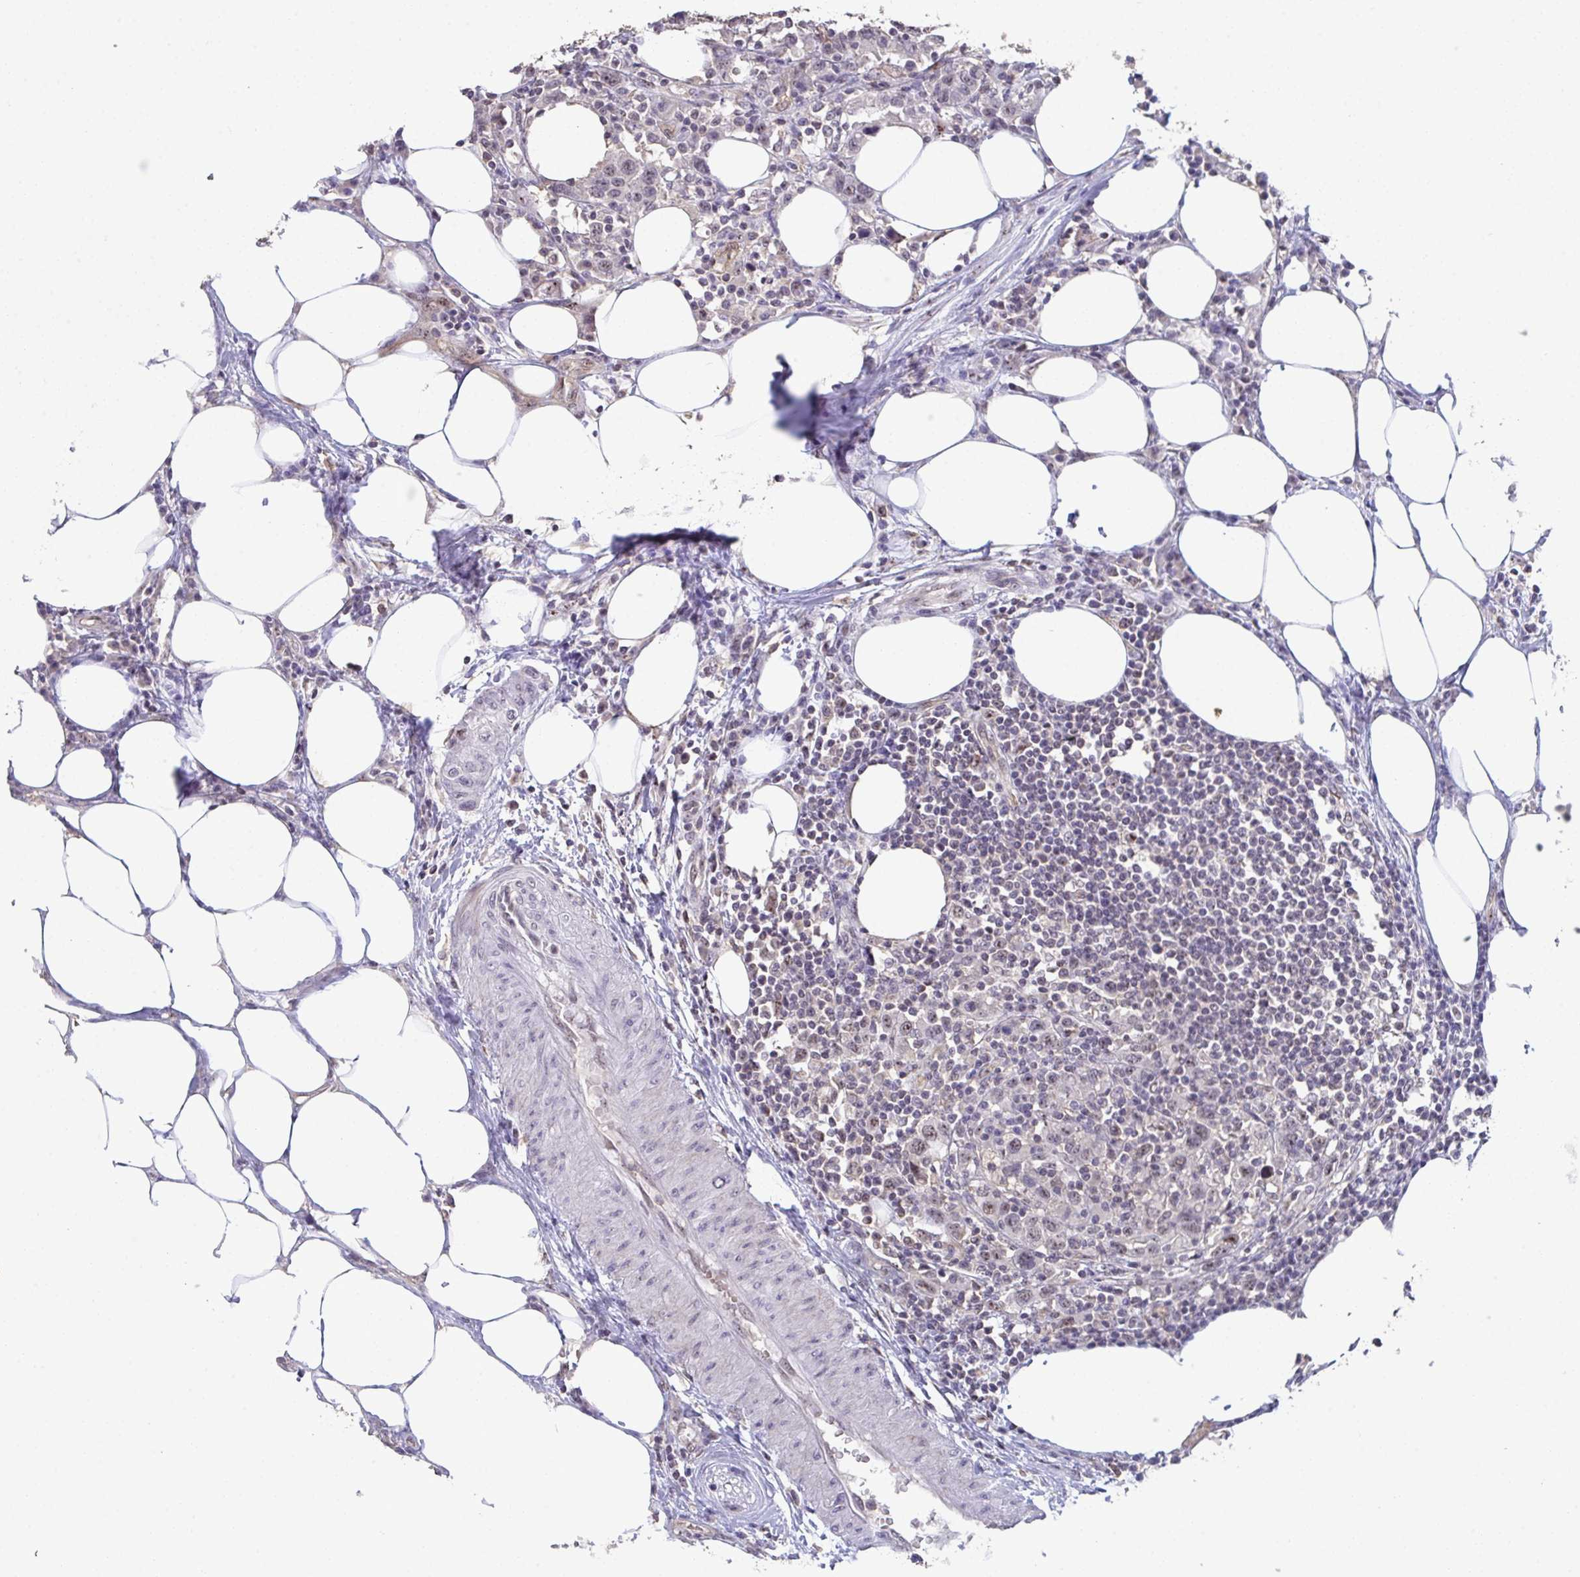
{"staining": {"intensity": "weak", "quantity": "<25%", "location": "nuclear"}, "tissue": "urothelial cancer", "cell_type": "Tumor cells", "image_type": "cancer", "snomed": [{"axis": "morphology", "description": "Urothelial carcinoma, High grade"}, {"axis": "topography", "description": "Urinary bladder"}], "caption": "This is an immunohistochemistry (IHC) image of high-grade urothelial carcinoma. There is no expression in tumor cells.", "gene": "SENP3", "patient": {"sex": "male", "age": 61}}